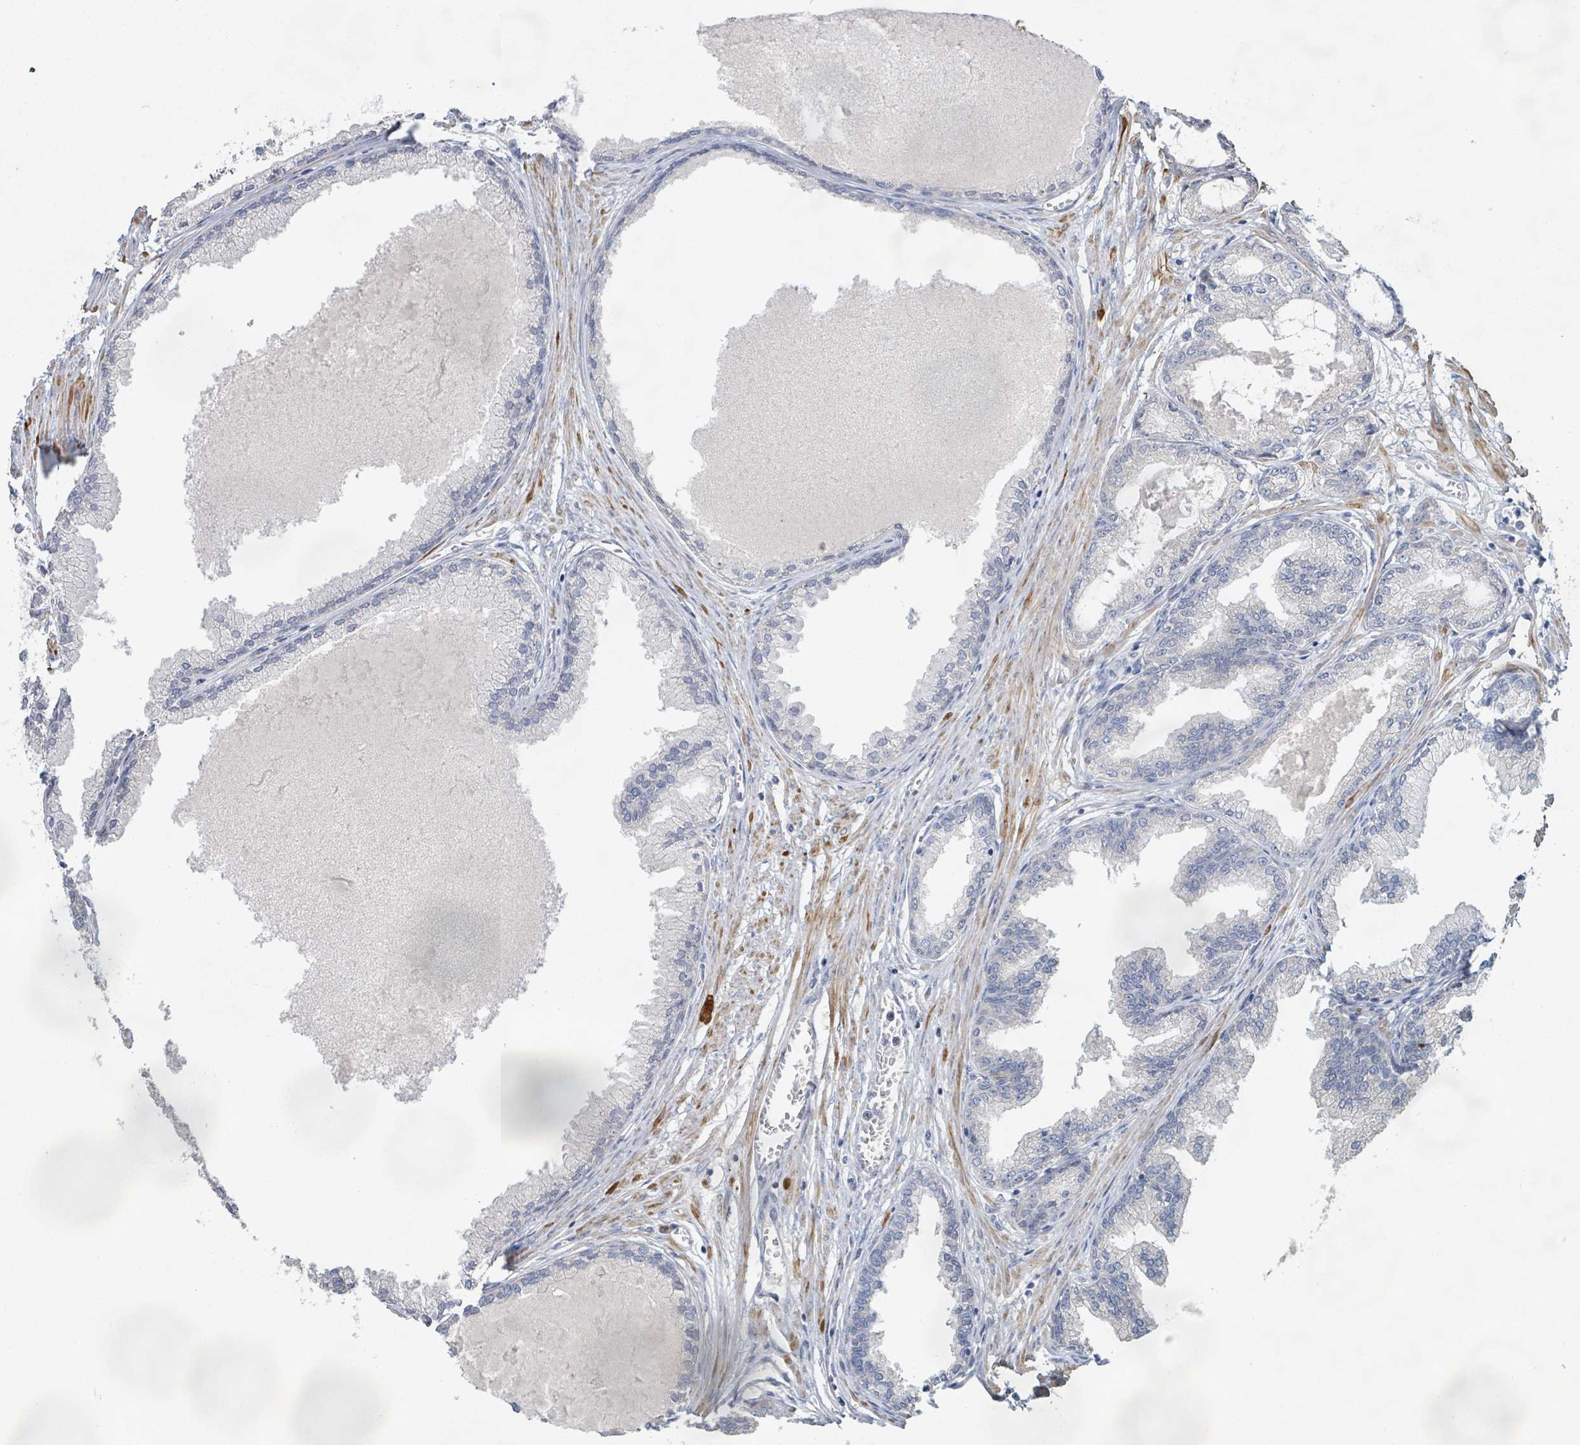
{"staining": {"intensity": "negative", "quantity": "none", "location": "none"}, "tissue": "prostate cancer", "cell_type": "Tumor cells", "image_type": "cancer", "snomed": [{"axis": "morphology", "description": "Adenocarcinoma, Low grade"}, {"axis": "topography", "description": "Prostate"}], "caption": "Image shows no significant protein staining in tumor cells of prostate cancer (low-grade adenocarcinoma).", "gene": "KCNS2", "patient": {"sex": "male", "age": 63}}